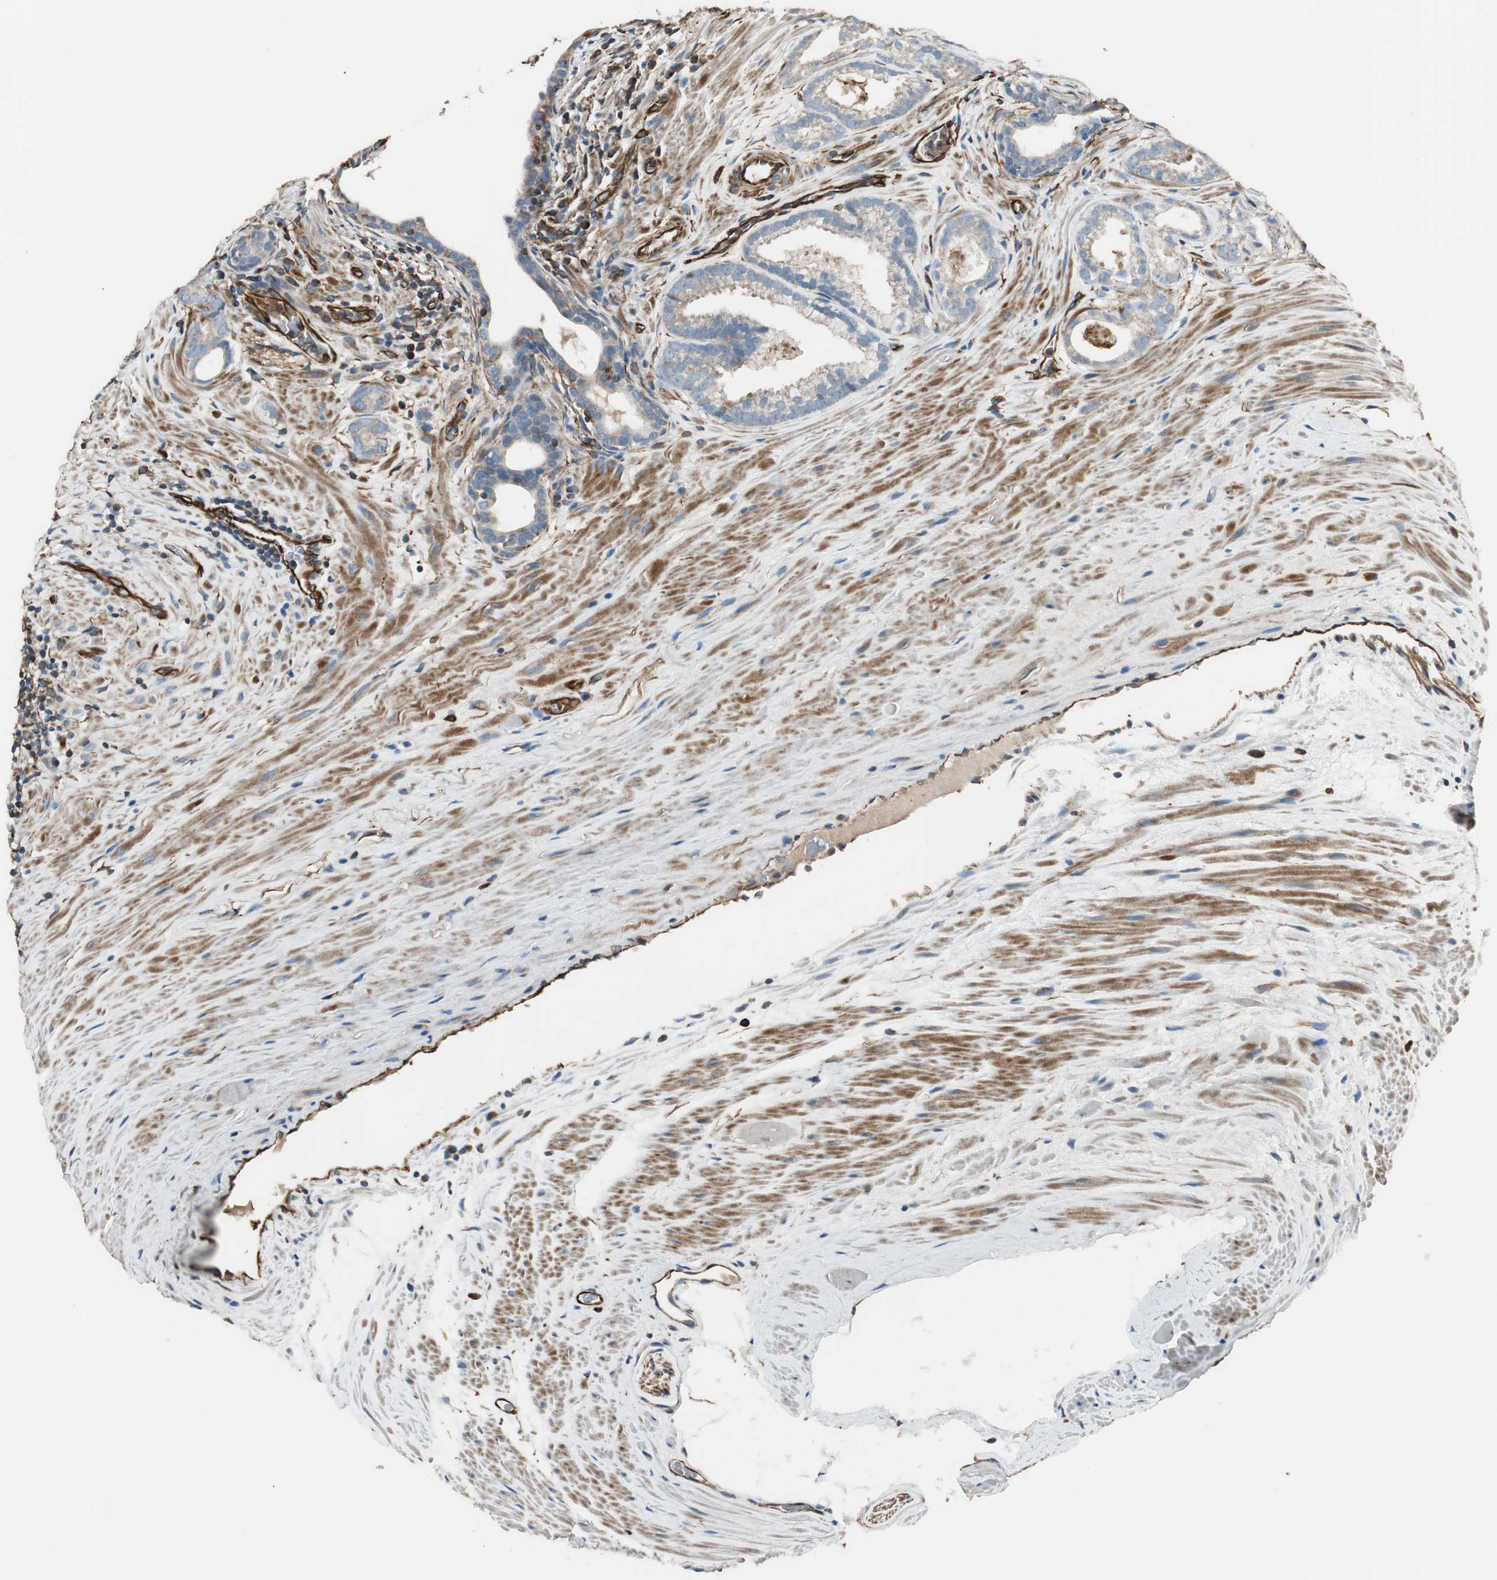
{"staining": {"intensity": "negative", "quantity": "none", "location": "none"}, "tissue": "prostate cancer", "cell_type": "Tumor cells", "image_type": "cancer", "snomed": [{"axis": "morphology", "description": "Adenocarcinoma, Low grade"}, {"axis": "topography", "description": "Prostate"}], "caption": "Immunohistochemical staining of low-grade adenocarcinoma (prostate) demonstrates no significant staining in tumor cells.", "gene": "SRCIN1", "patient": {"sex": "male", "age": 57}}